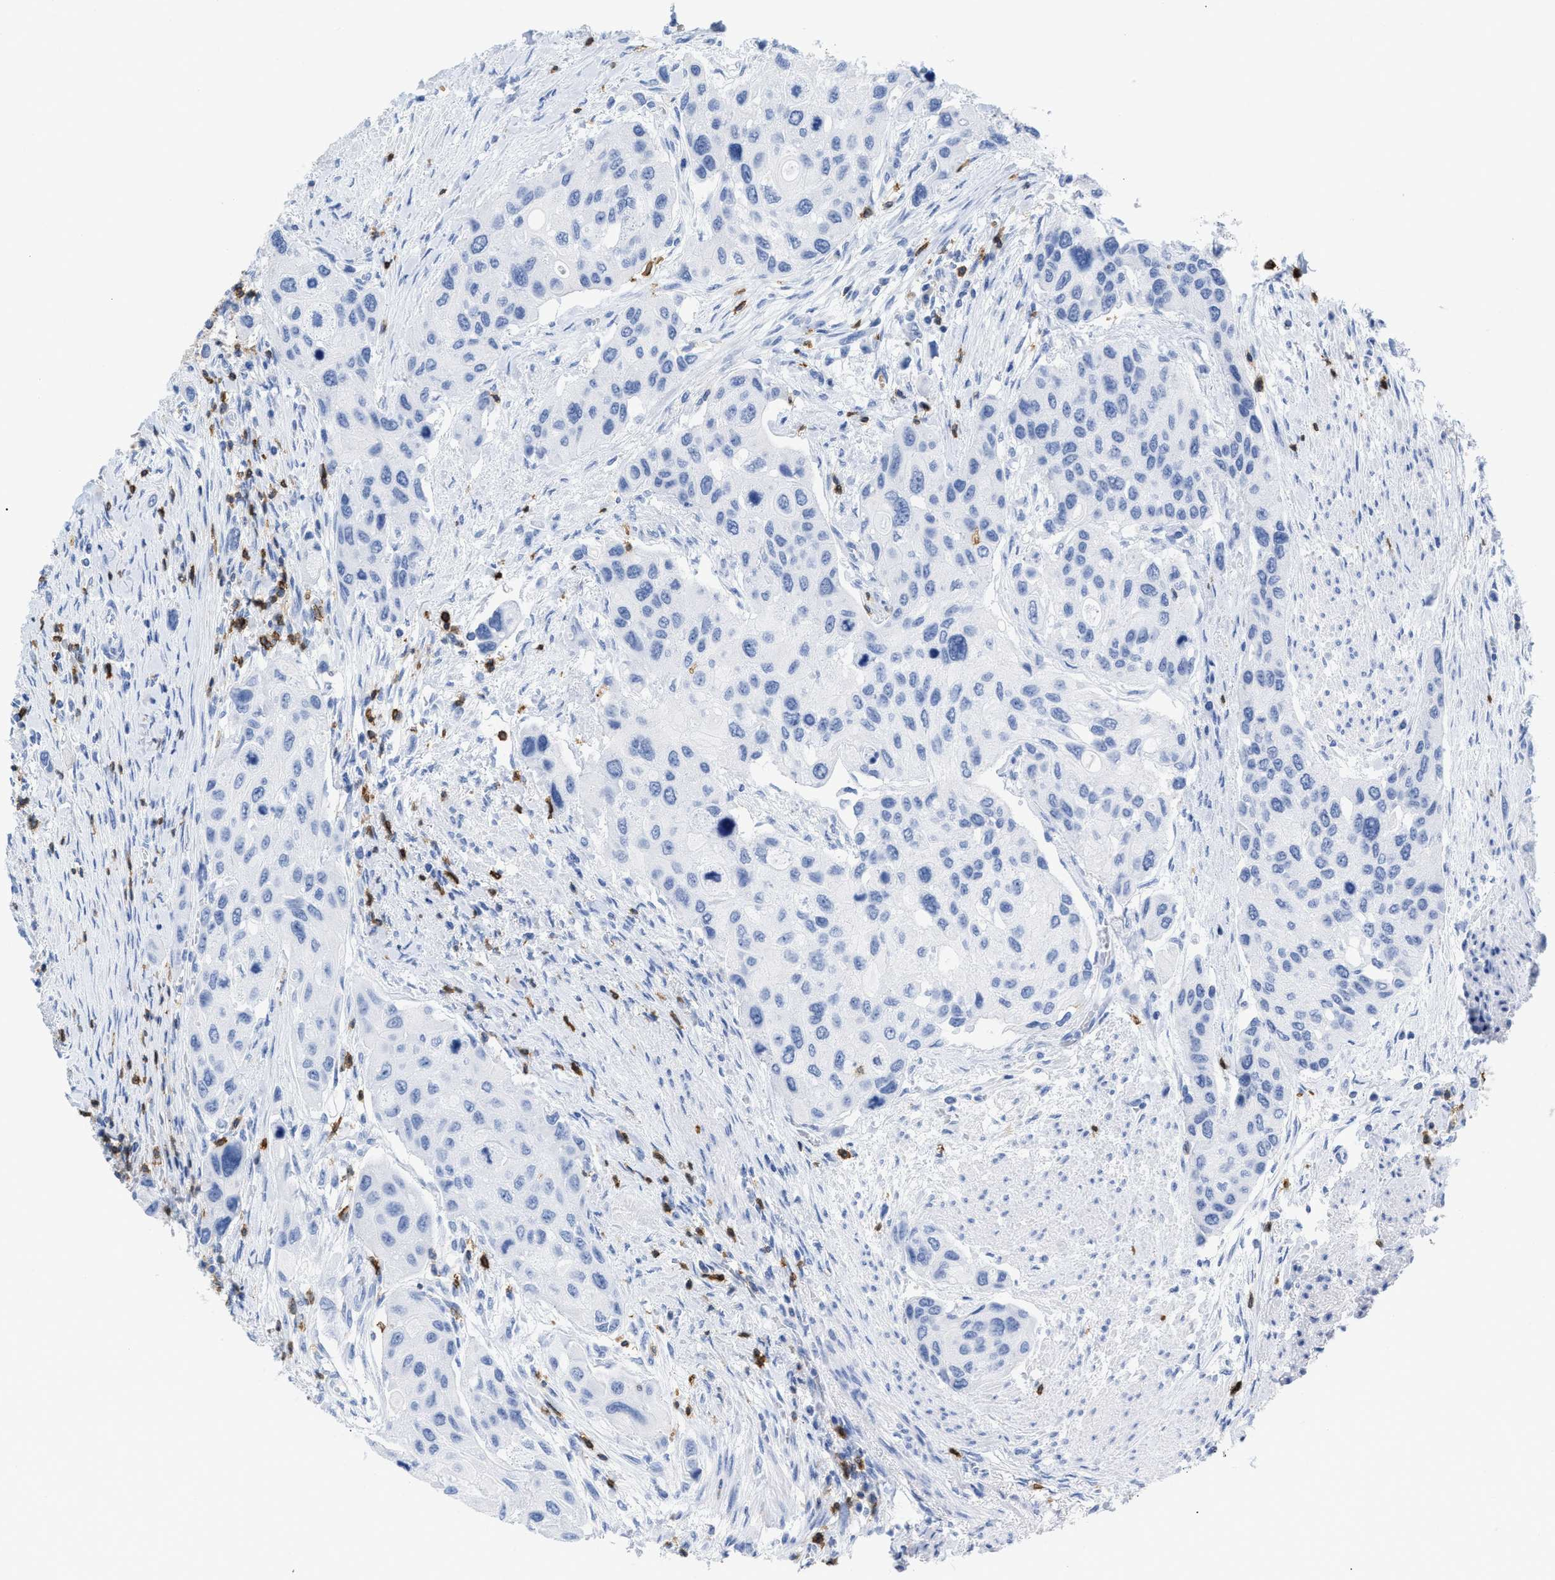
{"staining": {"intensity": "negative", "quantity": "none", "location": "none"}, "tissue": "urothelial cancer", "cell_type": "Tumor cells", "image_type": "cancer", "snomed": [{"axis": "morphology", "description": "Urothelial carcinoma, High grade"}, {"axis": "topography", "description": "Urinary bladder"}], "caption": "IHC micrograph of urothelial cancer stained for a protein (brown), which shows no expression in tumor cells.", "gene": "CD5", "patient": {"sex": "female", "age": 56}}